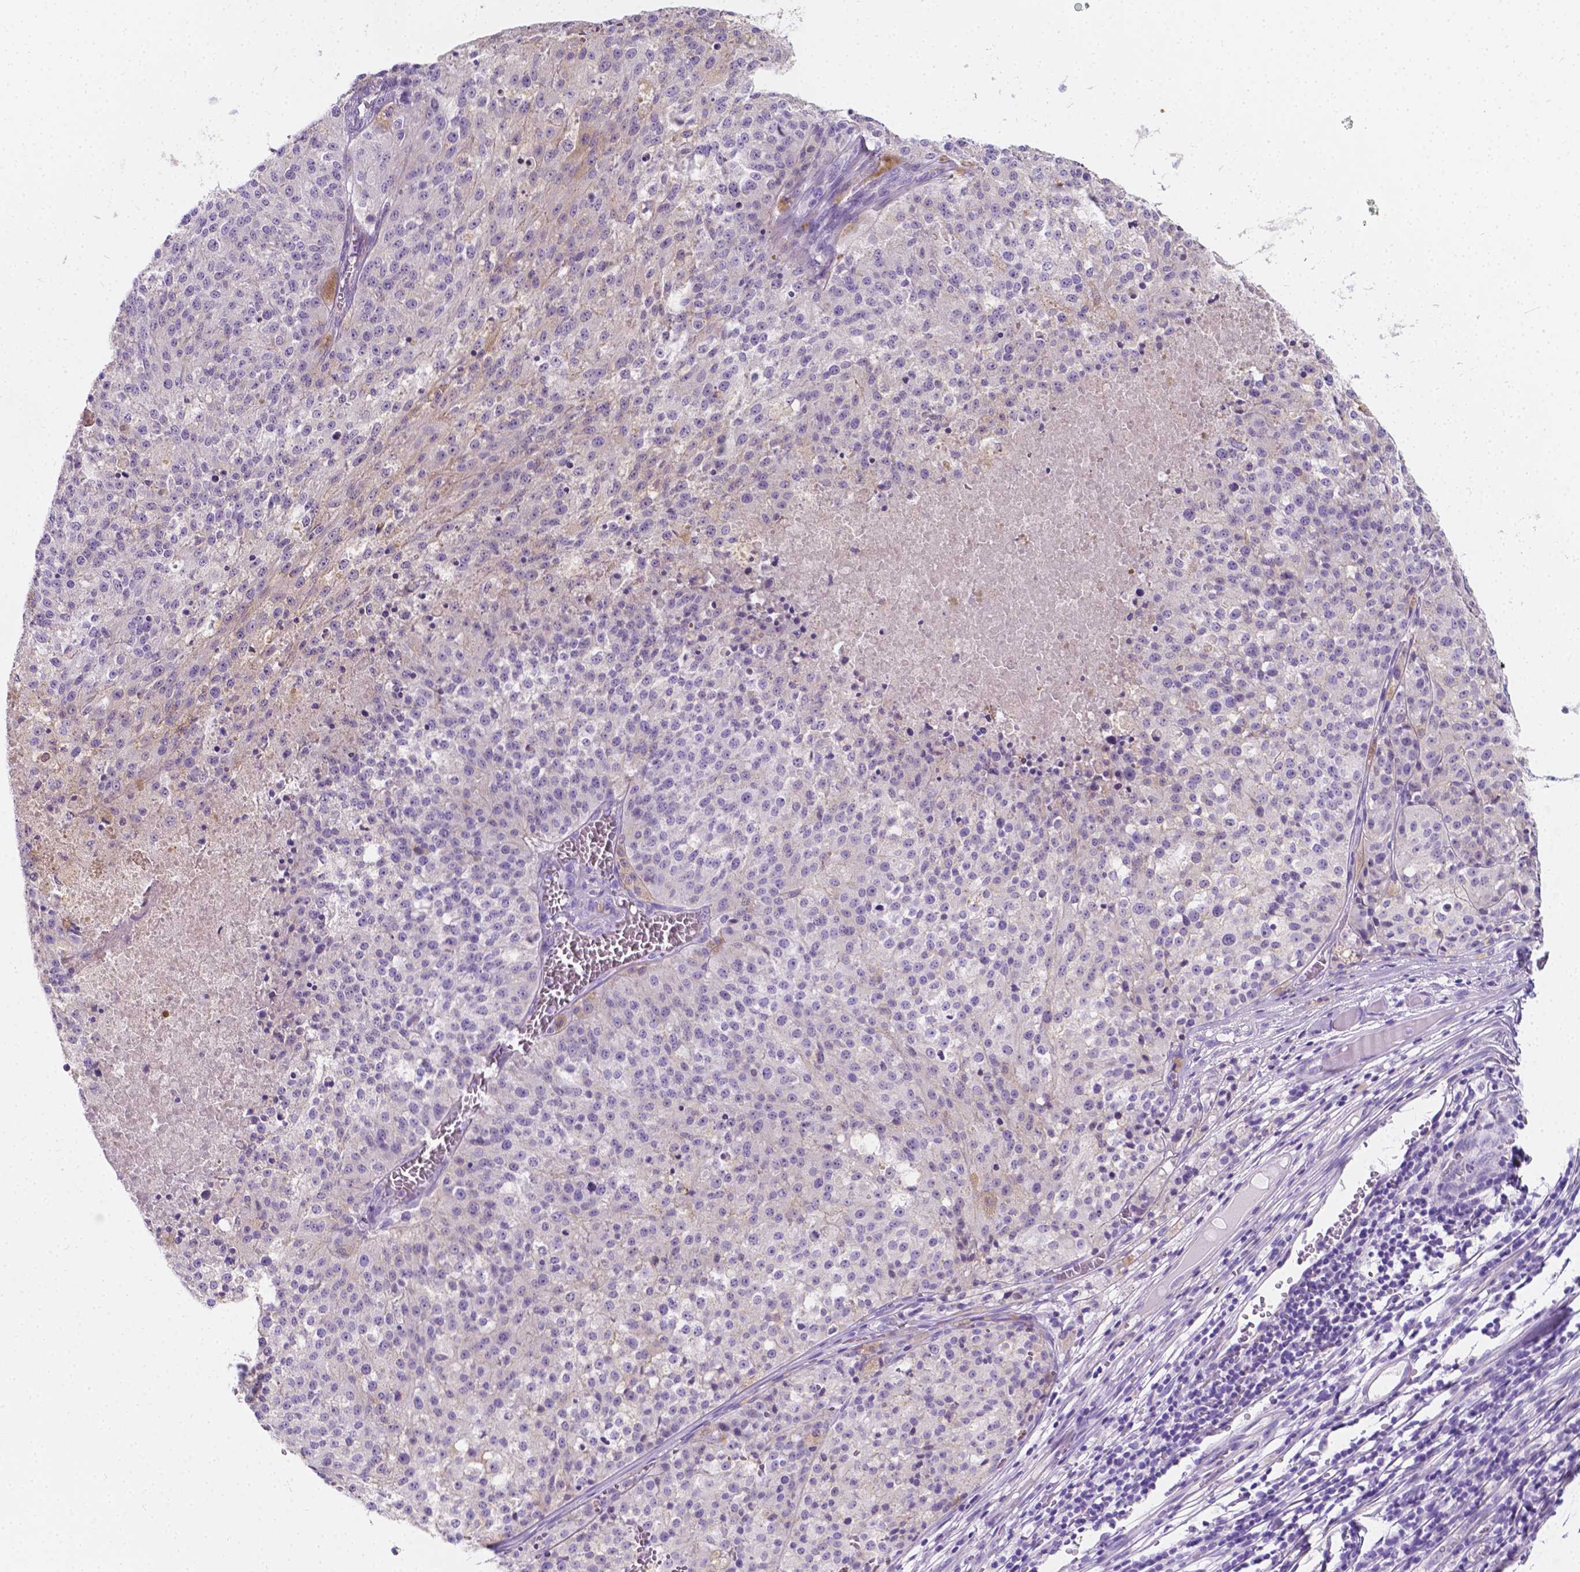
{"staining": {"intensity": "negative", "quantity": "none", "location": "none"}, "tissue": "melanoma", "cell_type": "Tumor cells", "image_type": "cancer", "snomed": [{"axis": "morphology", "description": "Malignant melanoma, Metastatic site"}, {"axis": "topography", "description": "Lymph node"}], "caption": "Malignant melanoma (metastatic site) stained for a protein using IHC reveals no expression tumor cells.", "gene": "GNAO1", "patient": {"sex": "female", "age": 64}}